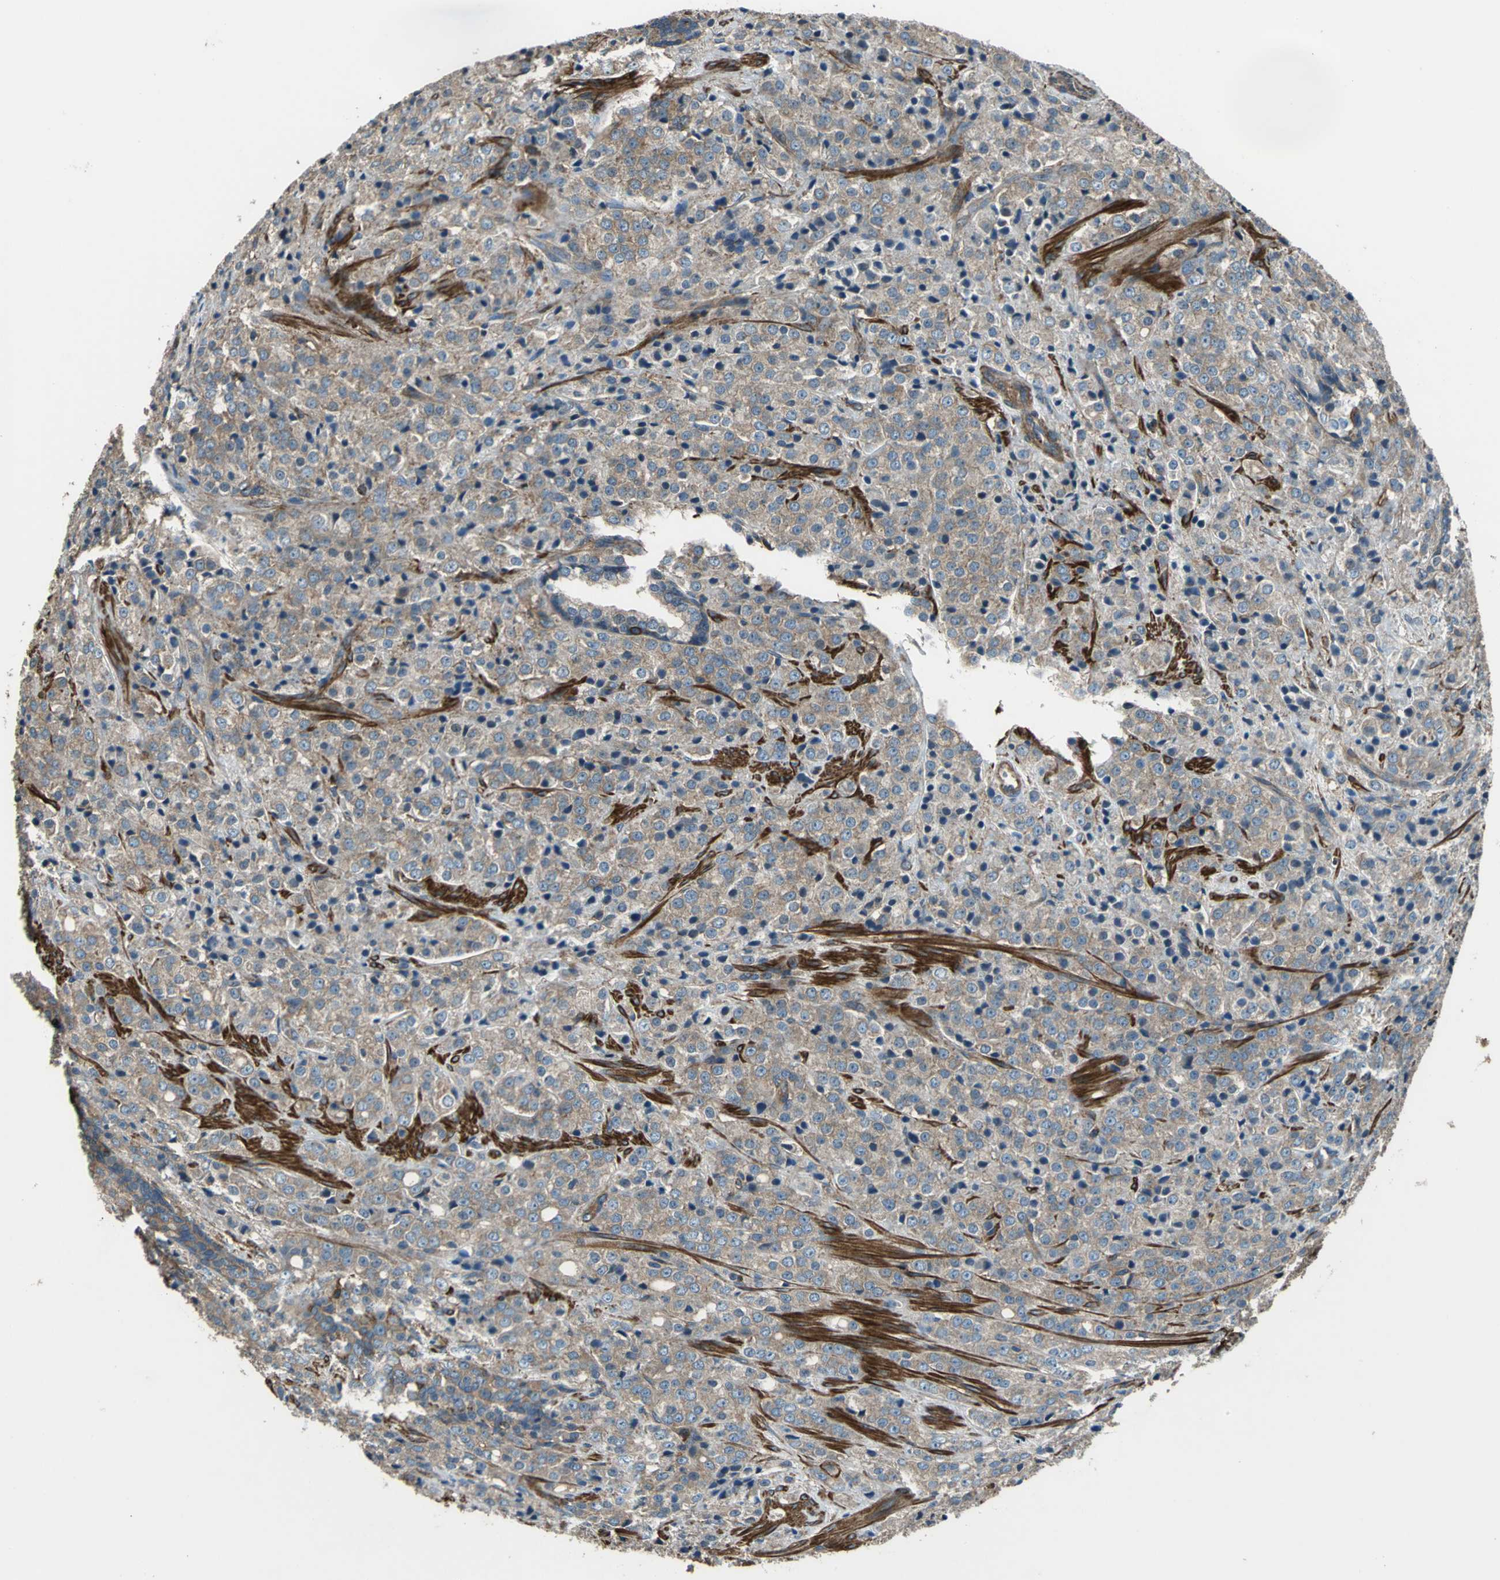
{"staining": {"intensity": "moderate", "quantity": ">75%", "location": "cytoplasmic/membranous"}, "tissue": "prostate cancer", "cell_type": "Tumor cells", "image_type": "cancer", "snomed": [{"axis": "morphology", "description": "Adenocarcinoma, Medium grade"}, {"axis": "topography", "description": "Prostate"}], "caption": "Tumor cells demonstrate medium levels of moderate cytoplasmic/membranous expression in approximately >75% of cells in human adenocarcinoma (medium-grade) (prostate). The staining was performed using DAB (3,3'-diaminobenzidine), with brown indicating positive protein expression. Nuclei are stained blue with hematoxylin.", "gene": "PARVA", "patient": {"sex": "male", "age": 70}}